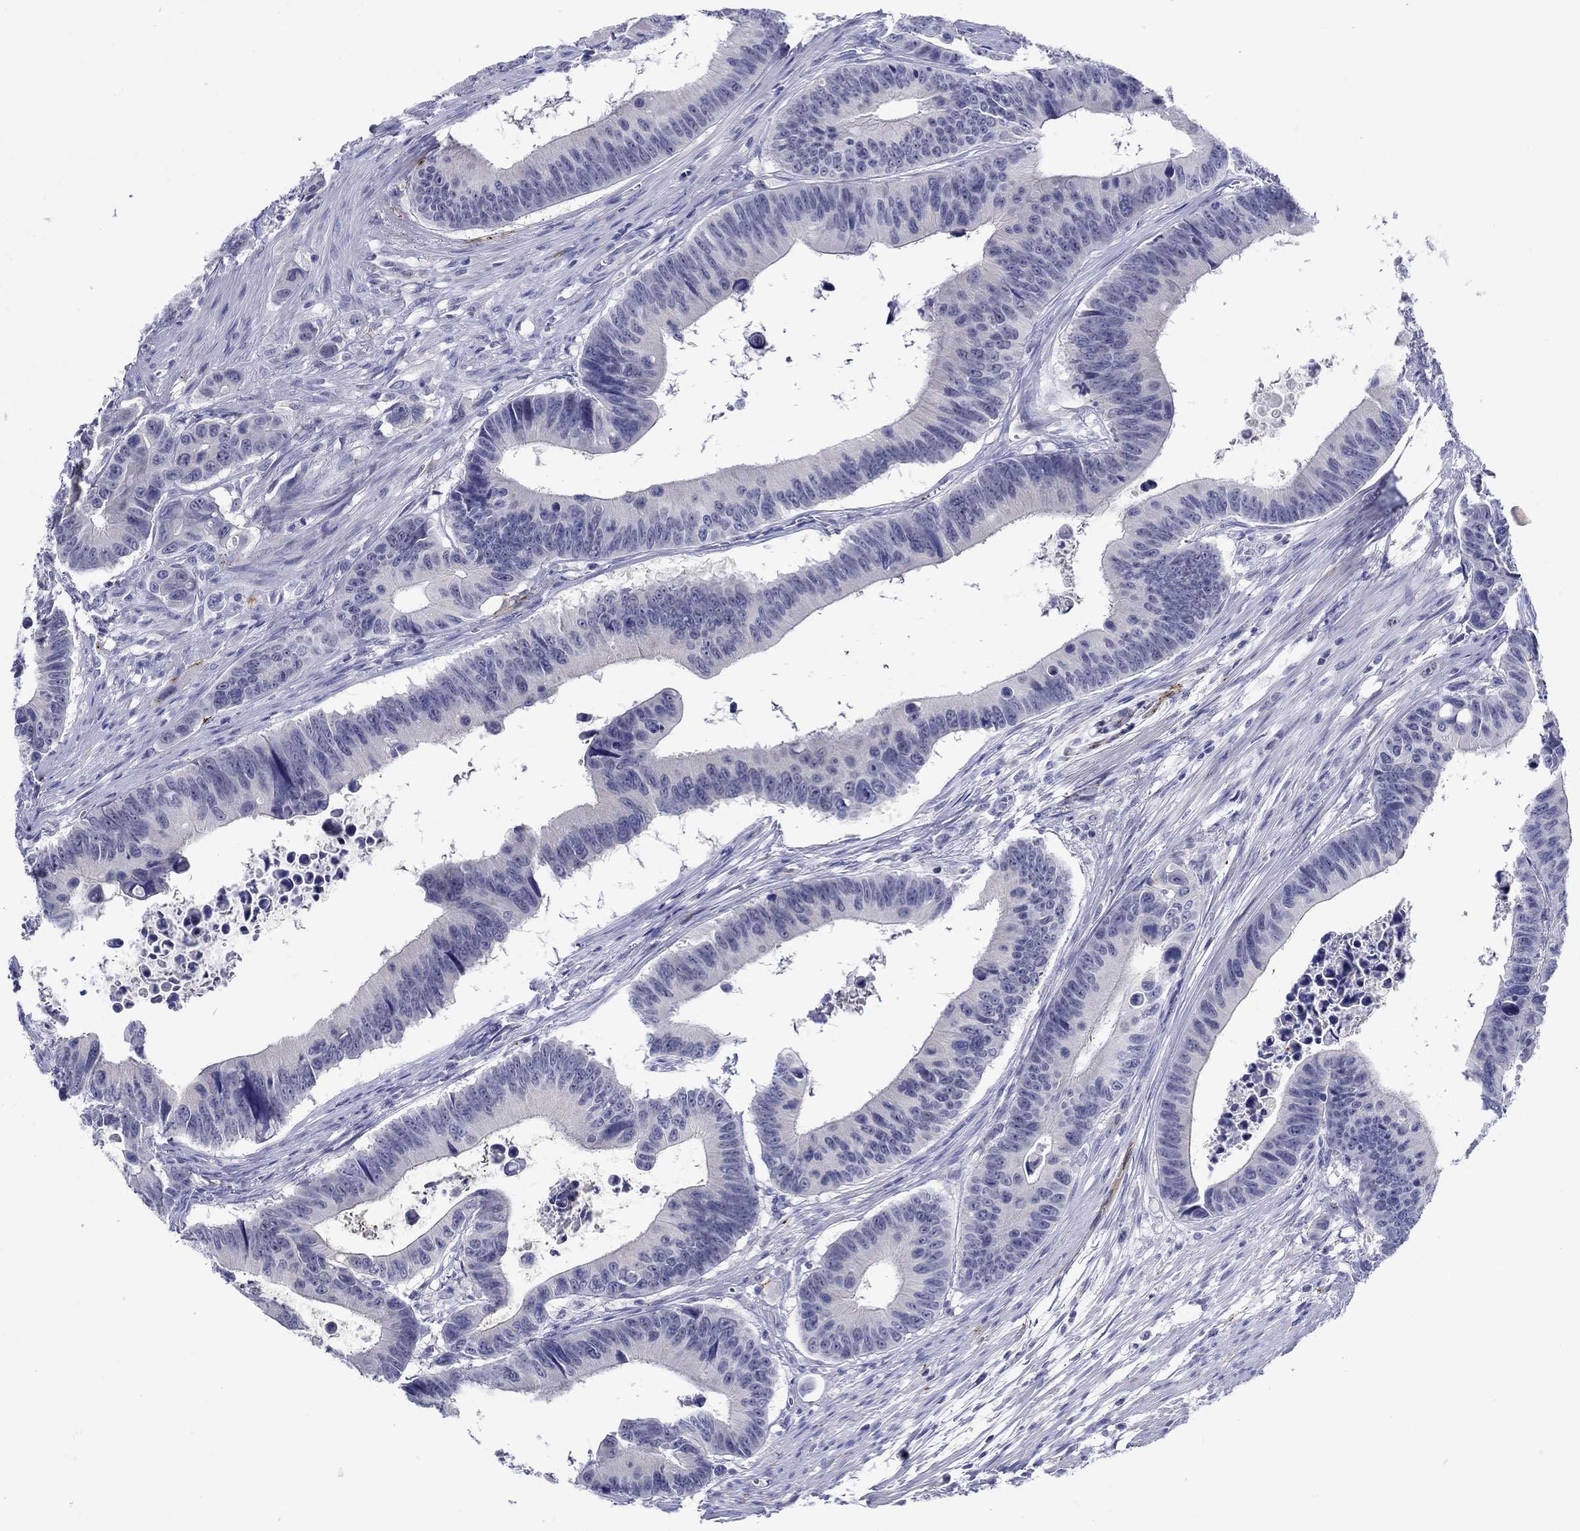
{"staining": {"intensity": "negative", "quantity": "none", "location": "none"}, "tissue": "colorectal cancer", "cell_type": "Tumor cells", "image_type": "cancer", "snomed": [{"axis": "morphology", "description": "Adenocarcinoma, NOS"}, {"axis": "topography", "description": "Colon"}], "caption": "IHC image of neoplastic tissue: colorectal cancer stained with DAB (3,3'-diaminobenzidine) shows no significant protein staining in tumor cells. (Stains: DAB (3,3'-diaminobenzidine) IHC with hematoxylin counter stain, Microscopy: brightfield microscopy at high magnification).", "gene": "MC2R", "patient": {"sex": "female", "age": 87}}